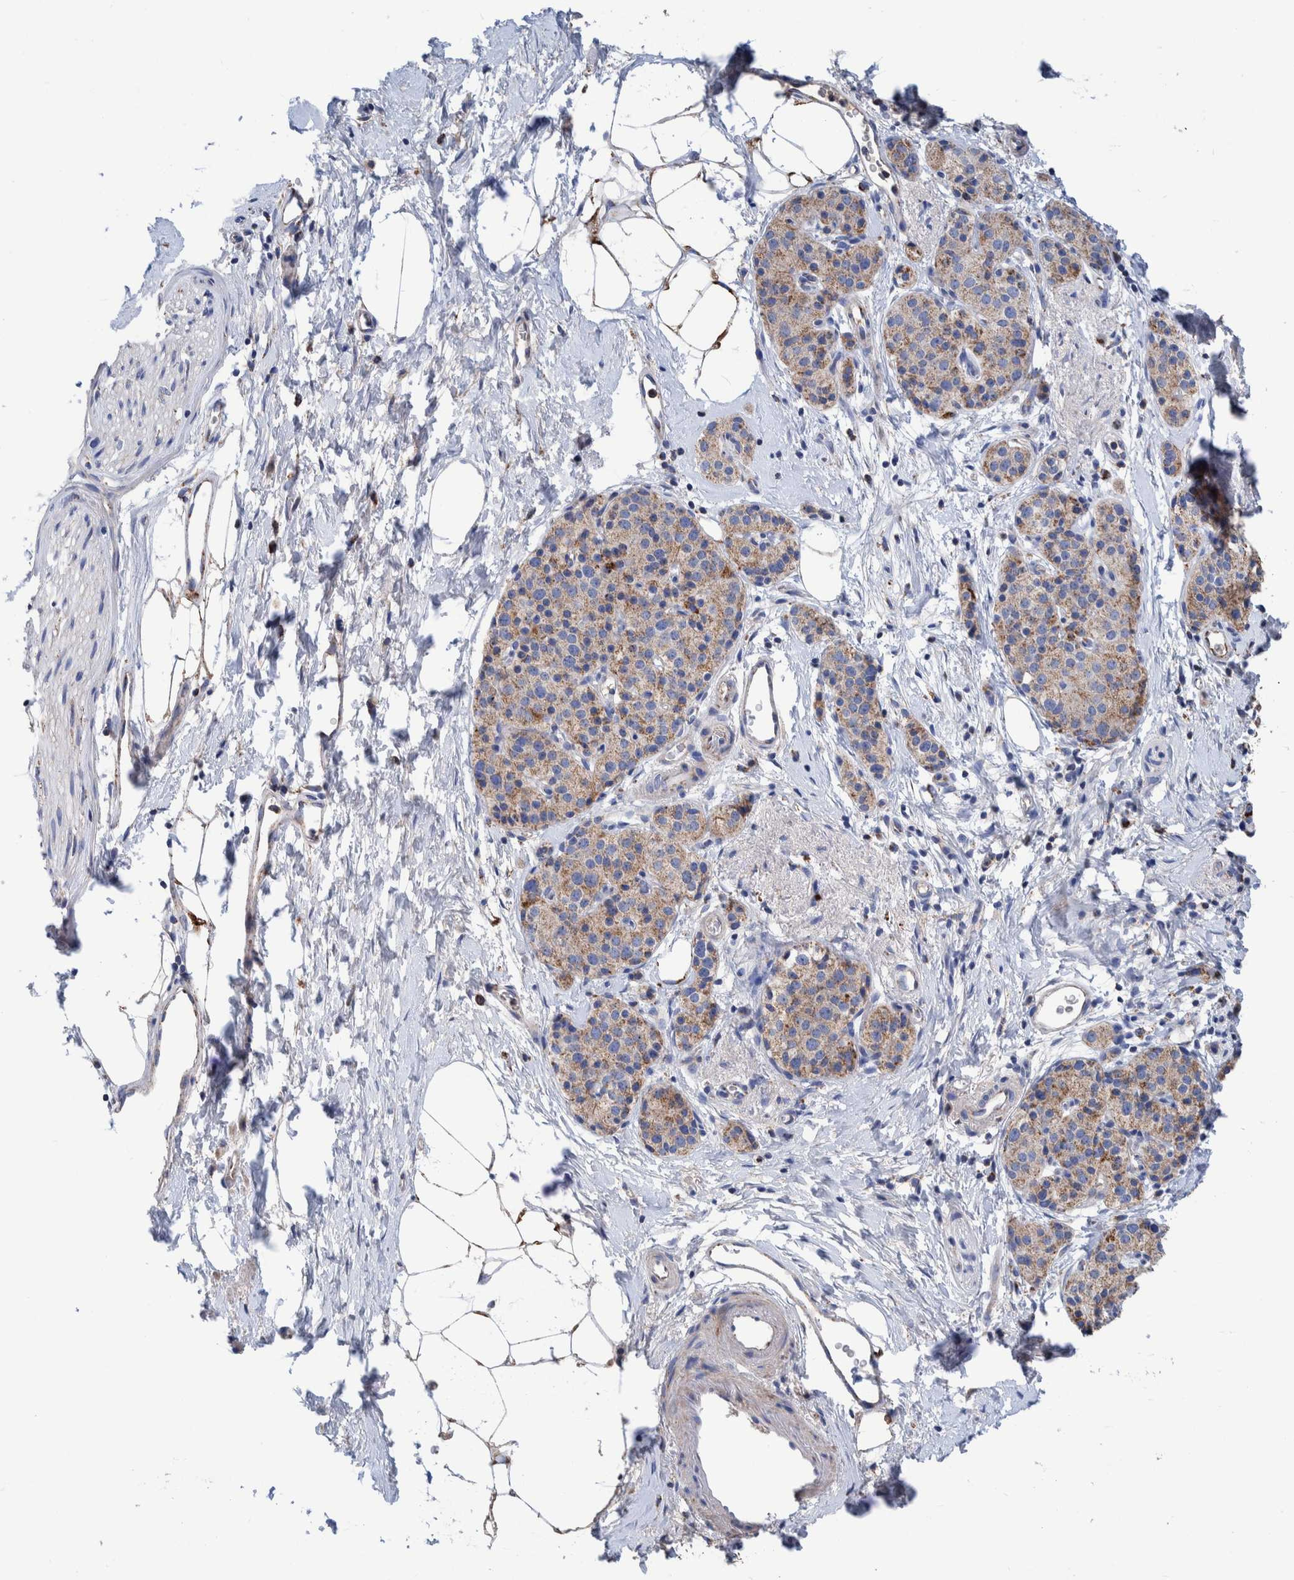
{"staining": {"intensity": "moderate", "quantity": ">75%", "location": "cytoplasmic/membranous"}, "tissue": "pancreatic cancer", "cell_type": "Tumor cells", "image_type": "cancer", "snomed": [{"axis": "morphology", "description": "Adenocarcinoma, NOS"}, {"axis": "topography", "description": "Pancreas"}], "caption": "Moderate cytoplasmic/membranous protein positivity is appreciated in about >75% of tumor cells in pancreatic adenocarcinoma. (IHC, brightfield microscopy, high magnification).", "gene": "DECR1", "patient": {"sex": "male", "age": 50}}